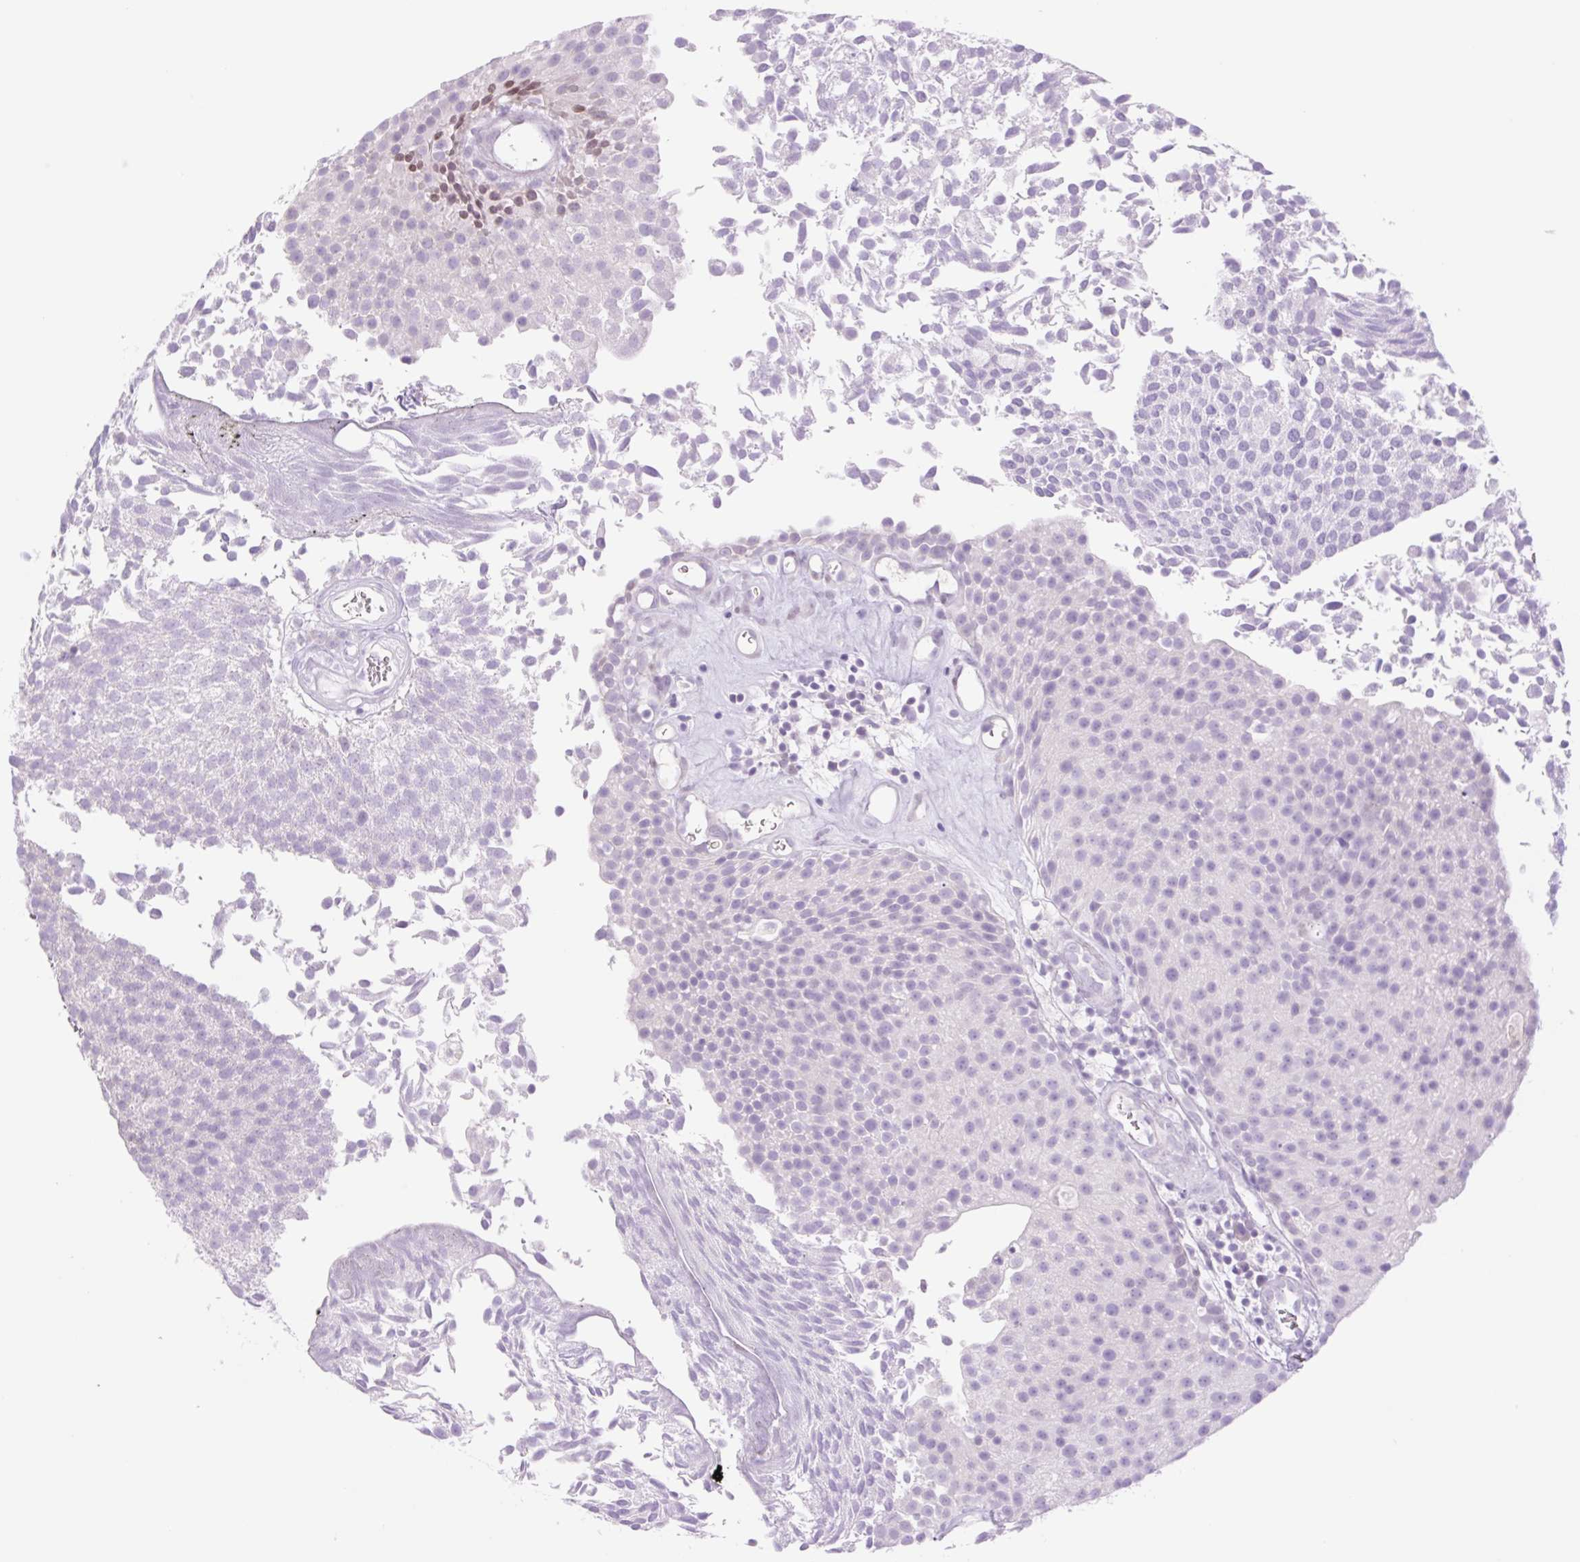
{"staining": {"intensity": "negative", "quantity": "none", "location": "none"}, "tissue": "urothelial cancer", "cell_type": "Tumor cells", "image_type": "cancer", "snomed": [{"axis": "morphology", "description": "Urothelial carcinoma, Low grade"}, {"axis": "topography", "description": "Urinary bladder"}], "caption": "High power microscopy image of an immunohistochemistry histopathology image of low-grade urothelial carcinoma, revealing no significant positivity in tumor cells. (DAB (3,3'-diaminobenzidine) IHC visualized using brightfield microscopy, high magnification).", "gene": "TBX15", "patient": {"sex": "female", "age": 79}}